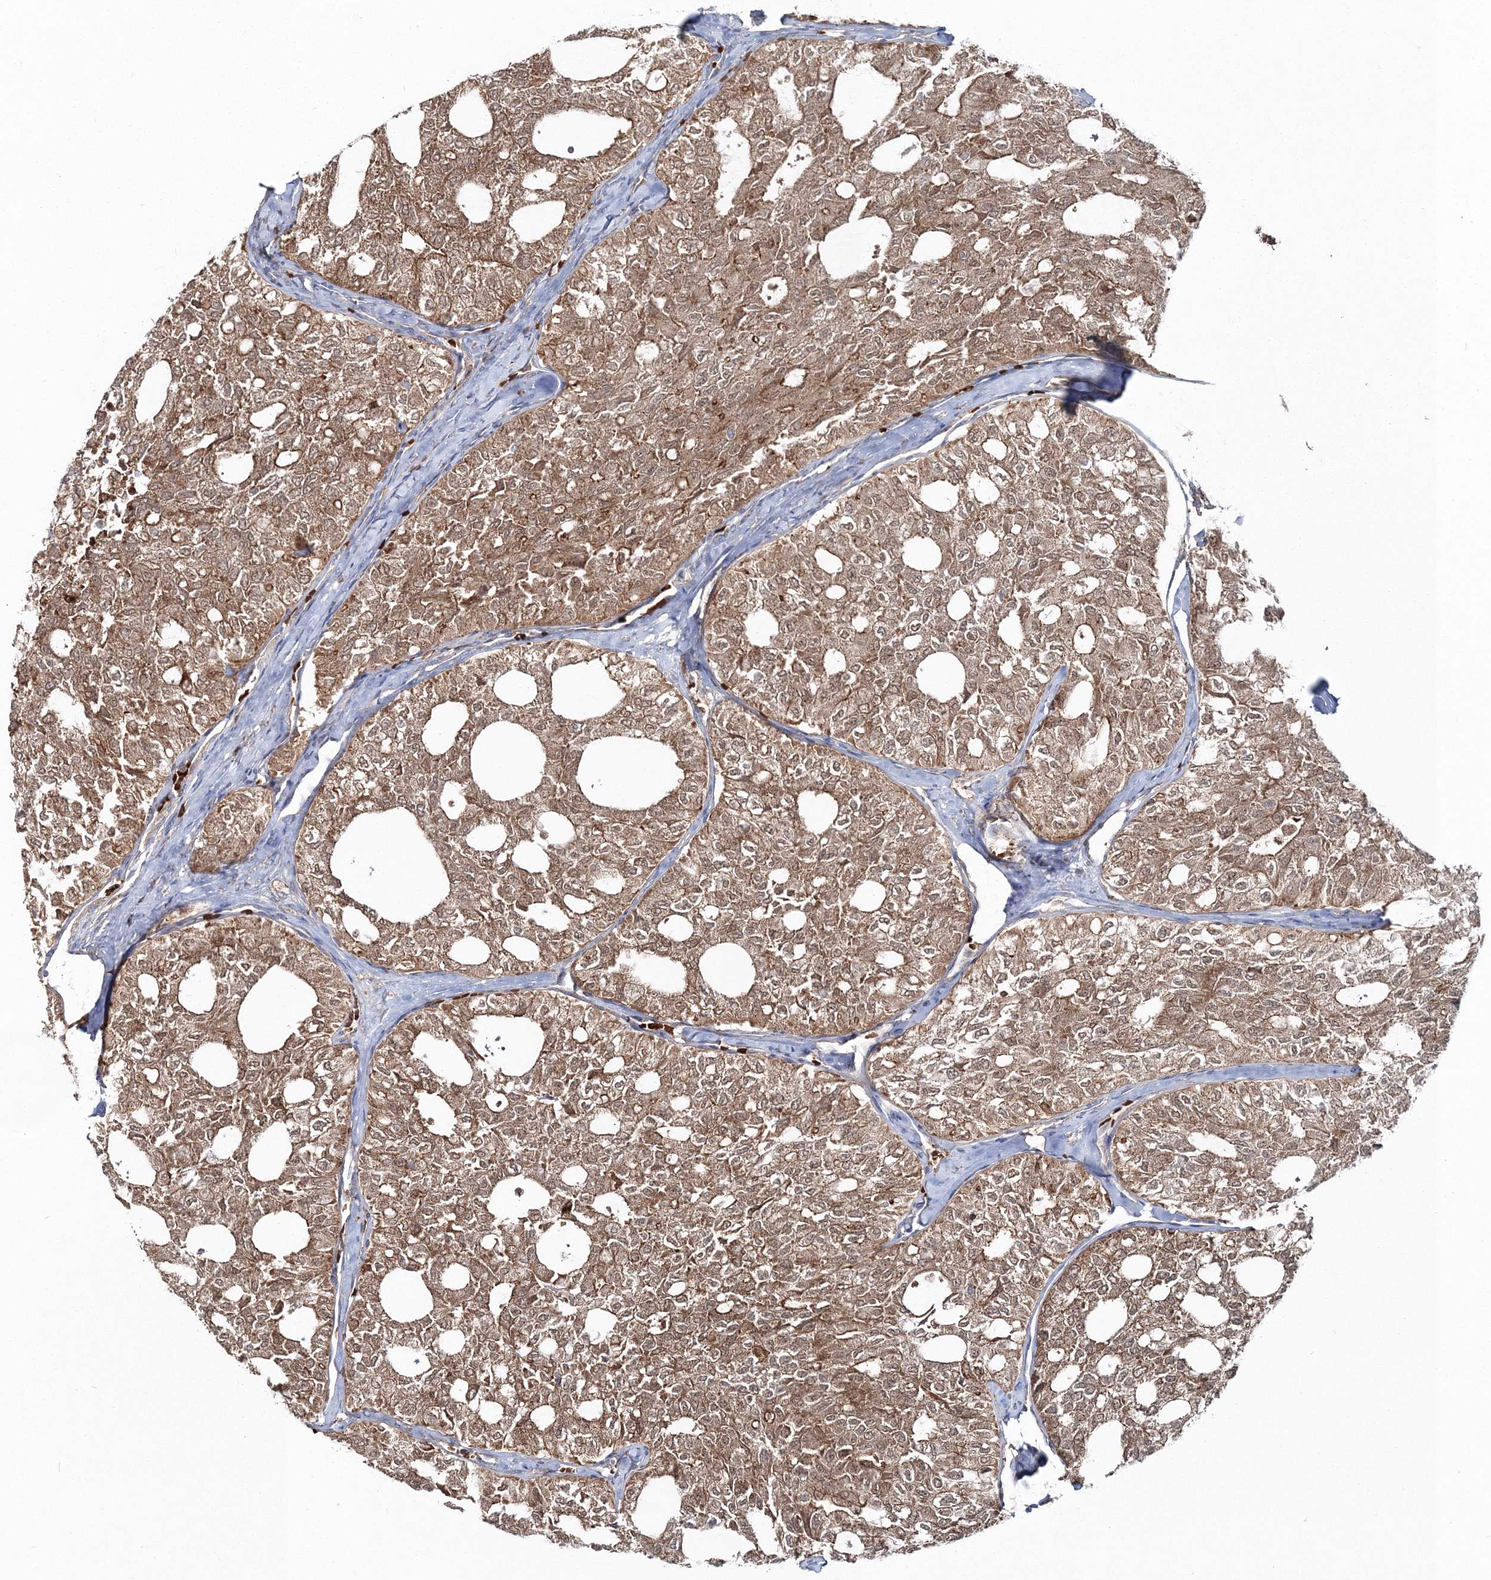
{"staining": {"intensity": "moderate", "quantity": ">75%", "location": "cytoplasmic/membranous"}, "tissue": "thyroid cancer", "cell_type": "Tumor cells", "image_type": "cancer", "snomed": [{"axis": "morphology", "description": "Follicular adenoma carcinoma, NOS"}, {"axis": "topography", "description": "Thyroid gland"}], "caption": "A high-resolution image shows IHC staining of follicular adenoma carcinoma (thyroid), which demonstrates moderate cytoplasmic/membranous expression in approximately >75% of tumor cells.", "gene": "PCBD2", "patient": {"sex": "male", "age": 75}}